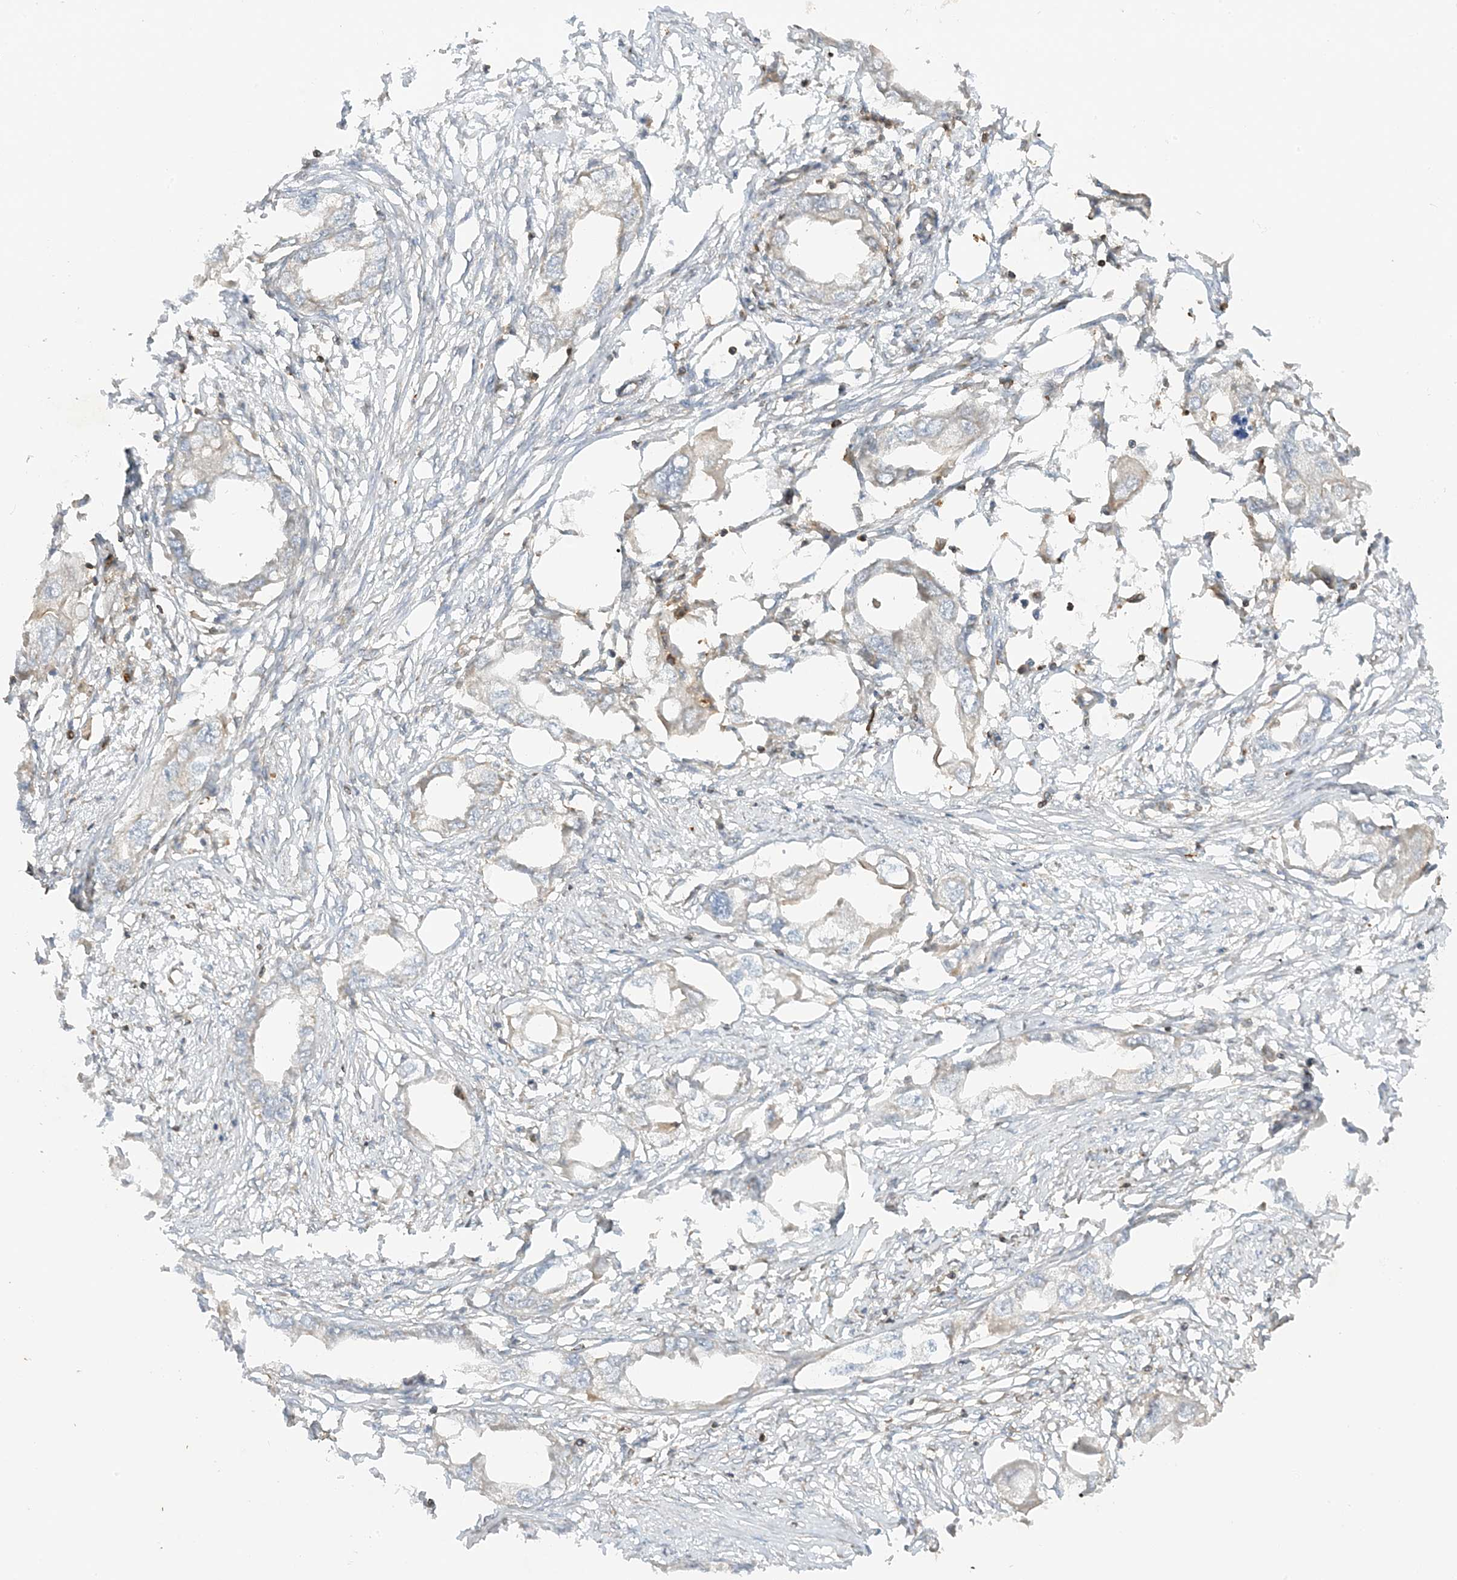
{"staining": {"intensity": "negative", "quantity": "none", "location": "none"}, "tissue": "endometrial cancer", "cell_type": "Tumor cells", "image_type": "cancer", "snomed": [{"axis": "morphology", "description": "Adenocarcinoma, NOS"}, {"axis": "morphology", "description": "Adenocarcinoma, metastatic, NOS"}, {"axis": "topography", "description": "Adipose tissue"}, {"axis": "topography", "description": "Endometrium"}], "caption": "Protein analysis of endometrial cancer demonstrates no significant expression in tumor cells.", "gene": "SLC25A12", "patient": {"sex": "female", "age": 67}}